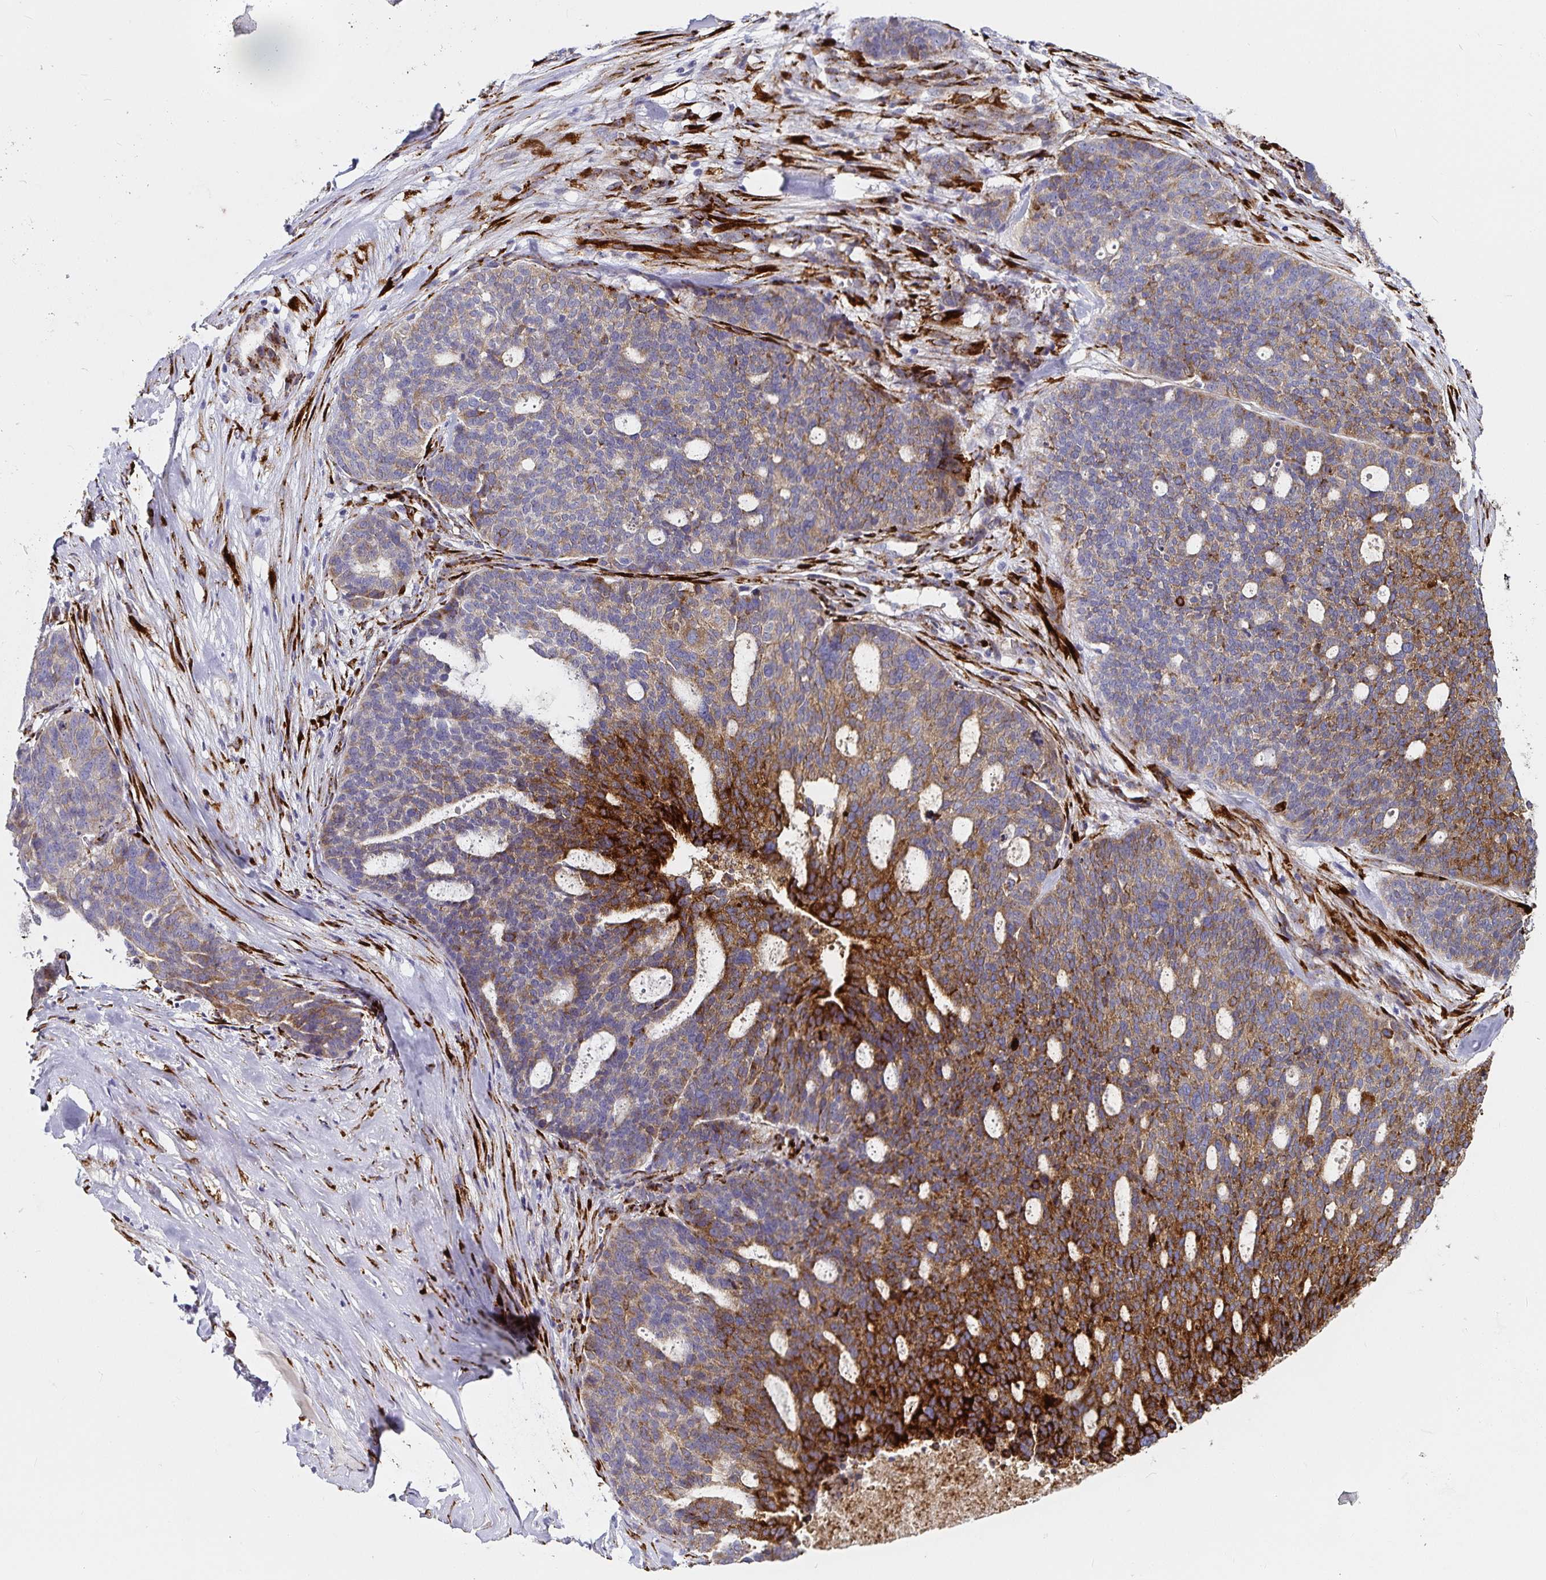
{"staining": {"intensity": "strong", "quantity": "25%-75%", "location": "cytoplasmic/membranous"}, "tissue": "ovarian cancer", "cell_type": "Tumor cells", "image_type": "cancer", "snomed": [{"axis": "morphology", "description": "Cystadenocarcinoma, serous, NOS"}, {"axis": "topography", "description": "Ovary"}], "caption": "Immunohistochemical staining of ovarian serous cystadenocarcinoma reveals high levels of strong cytoplasmic/membranous staining in approximately 25%-75% of tumor cells. (DAB (3,3'-diaminobenzidine) IHC, brown staining for protein, blue staining for nuclei).", "gene": "P4HA2", "patient": {"sex": "female", "age": 59}}